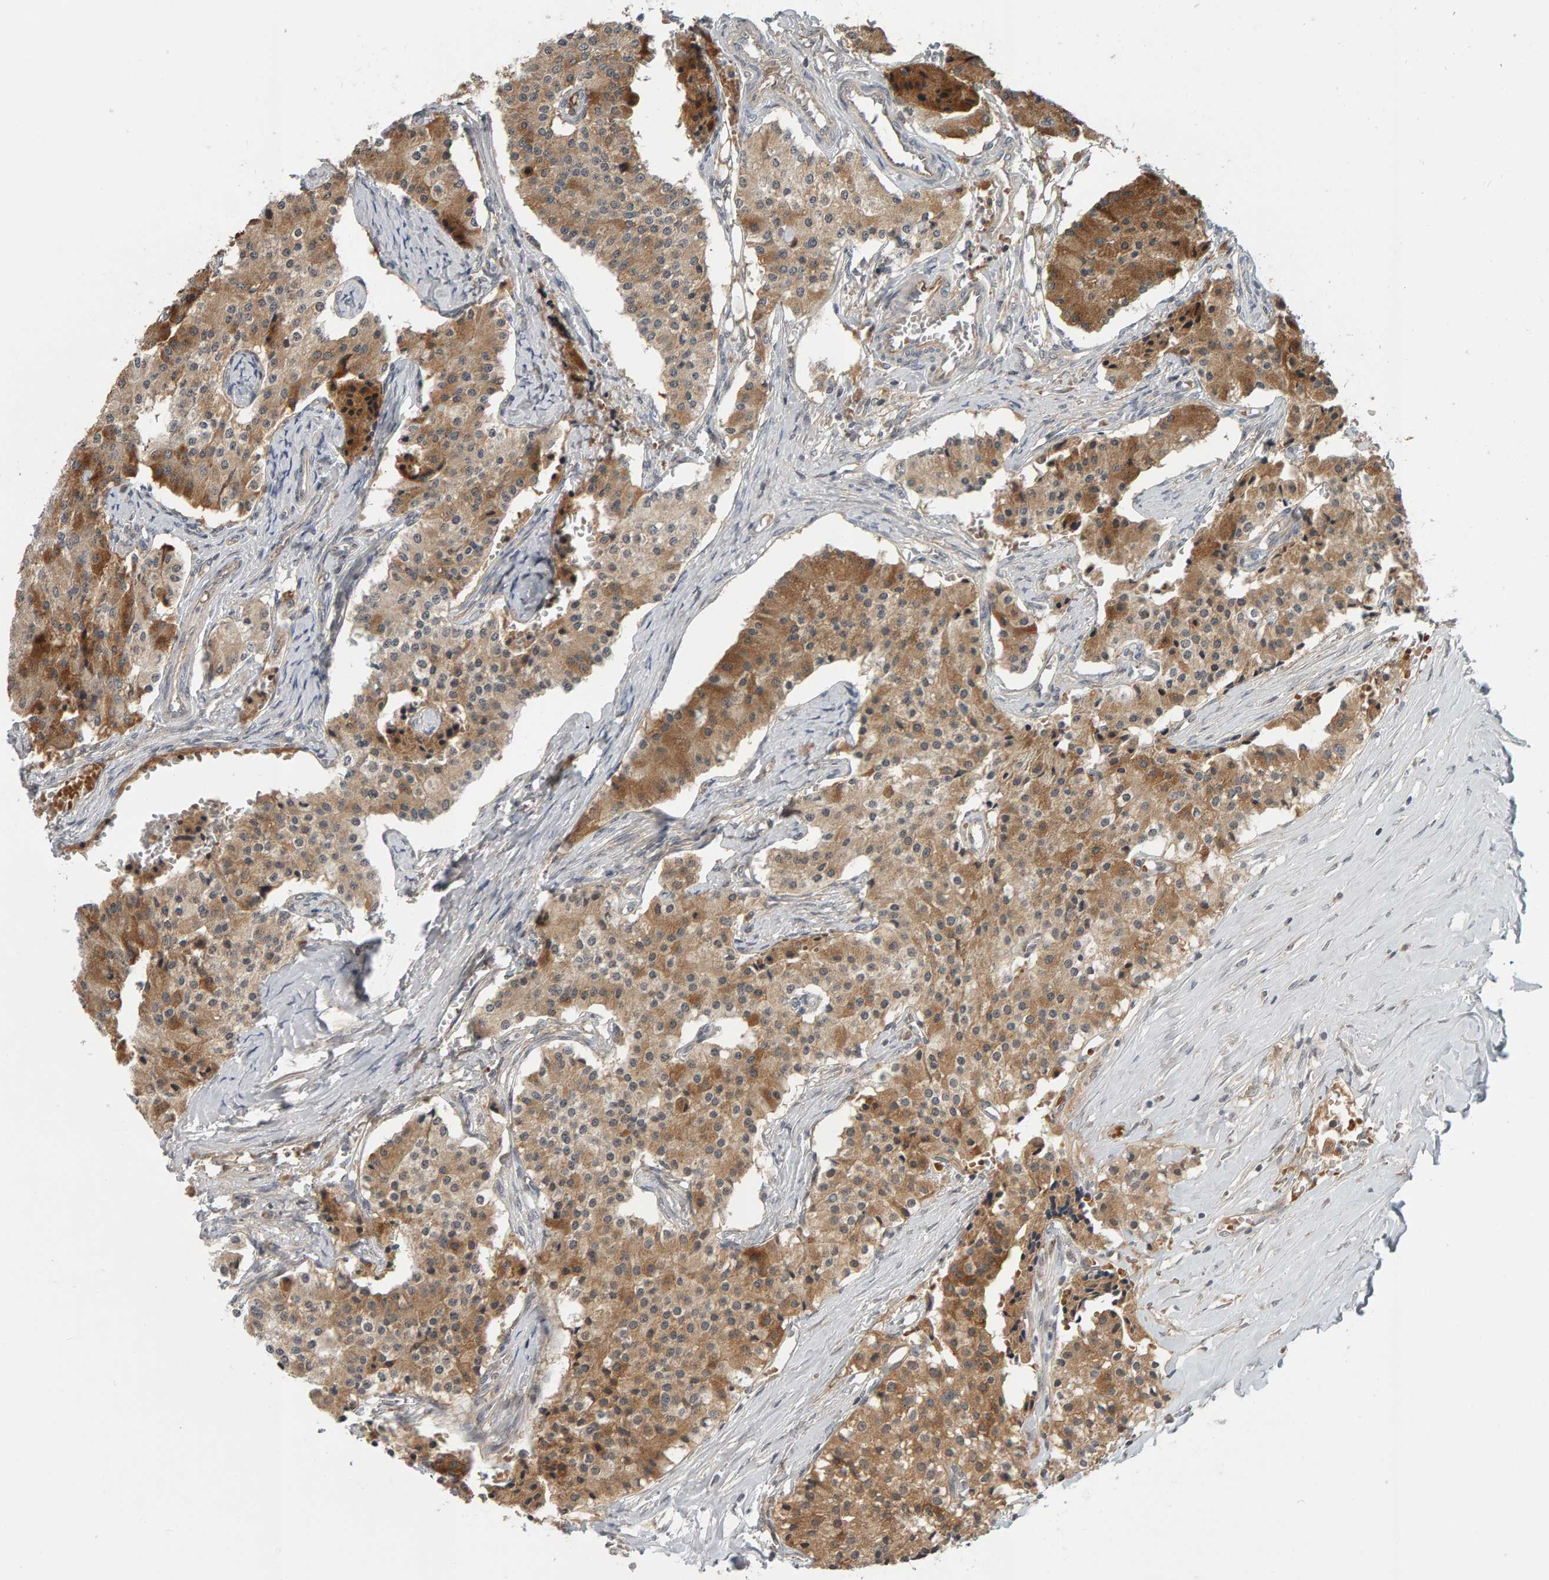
{"staining": {"intensity": "moderate", "quantity": ">75%", "location": "cytoplasmic/membranous"}, "tissue": "carcinoid", "cell_type": "Tumor cells", "image_type": "cancer", "snomed": [{"axis": "morphology", "description": "Carcinoid, malignant, NOS"}, {"axis": "topography", "description": "Colon"}], "caption": "Human carcinoid (malignant) stained with a brown dye reveals moderate cytoplasmic/membranous positive staining in approximately >75% of tumor cells.", "gene": "DAP3", "patient": {"sex": "female", "age": 52}}